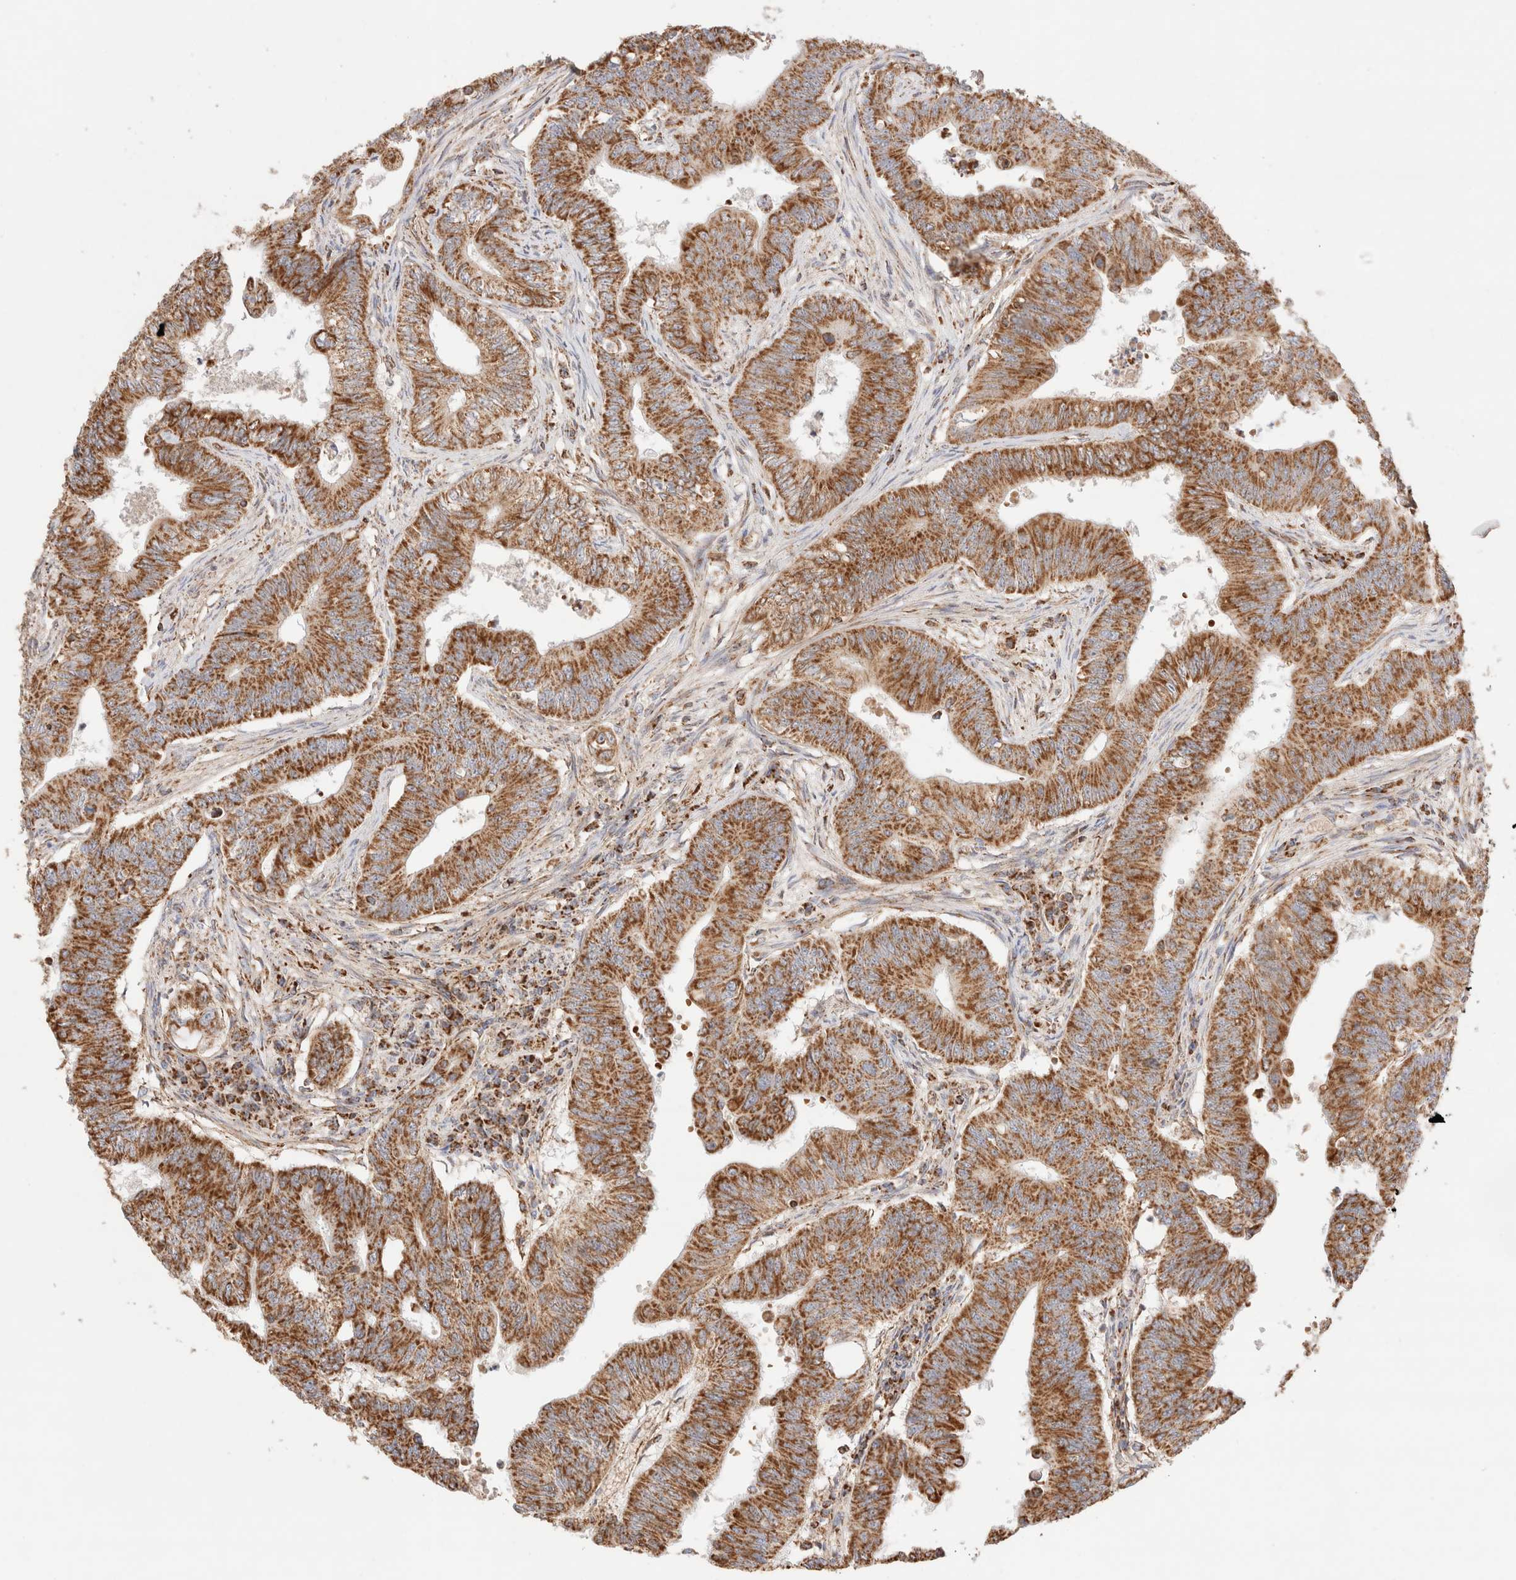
{"staining": {"intensity": "moderate", "quantity": ">75%", "location": "cytoplasmic/membranous"}, "tissue": "colorectal cancer", "cell_type": "Tumor cells", "image_type": "cancer", "snomed": [{"axis": "morphology", "description": "Adenoma, NOS"}, {"axis": "morphology", "description": "Adenocarcinoma, NOS"}, {"axis": "topography", "description": "Colon"}], "caption": "Colorectal adenoma stained for a protein reveals moderate cytoplasmic/membranous positivity in tumor cells.", "gene": "TMPPE", "patient": {"sex": "male", "age": 79}}